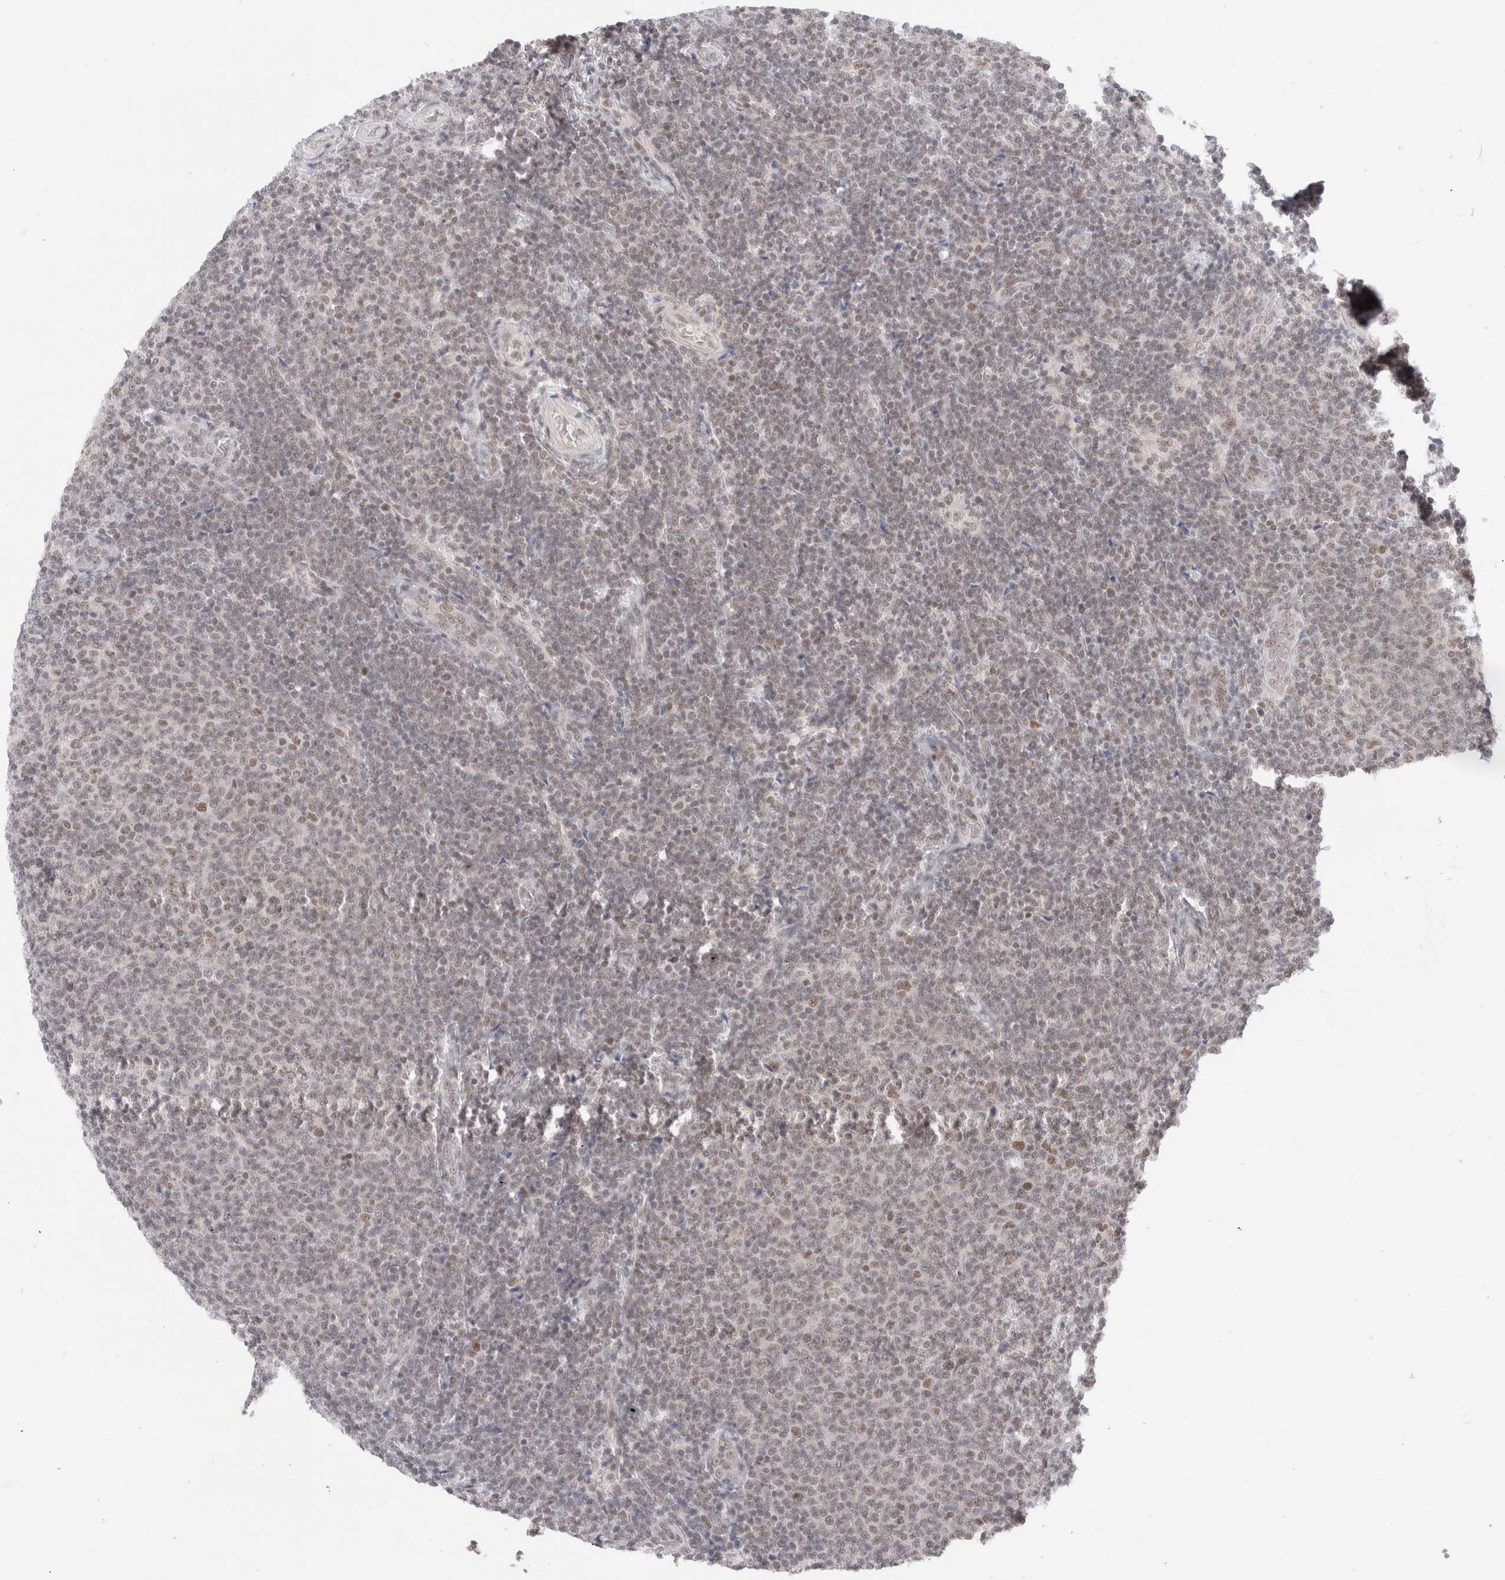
{"staining": {"intensity": "weak", "quantity": "<25%", "location": "nuclear"}, "tissue": "lymphoma", "cell_type": "Tumor cells", "image_type": "cancer", "snomed": [{"axis": "morphology", "description": "Malignant lymphoma, non-Hodgkin's type, Low grade"}, {"axis": "topography", "description": "Lymph node"}], "caption": "The immunohistochemistry image has no significant positivity in tumor cells of lymphoma tissue.", "gene": "GATAD2A", "patient": {"sex": "male", "age": 66}}